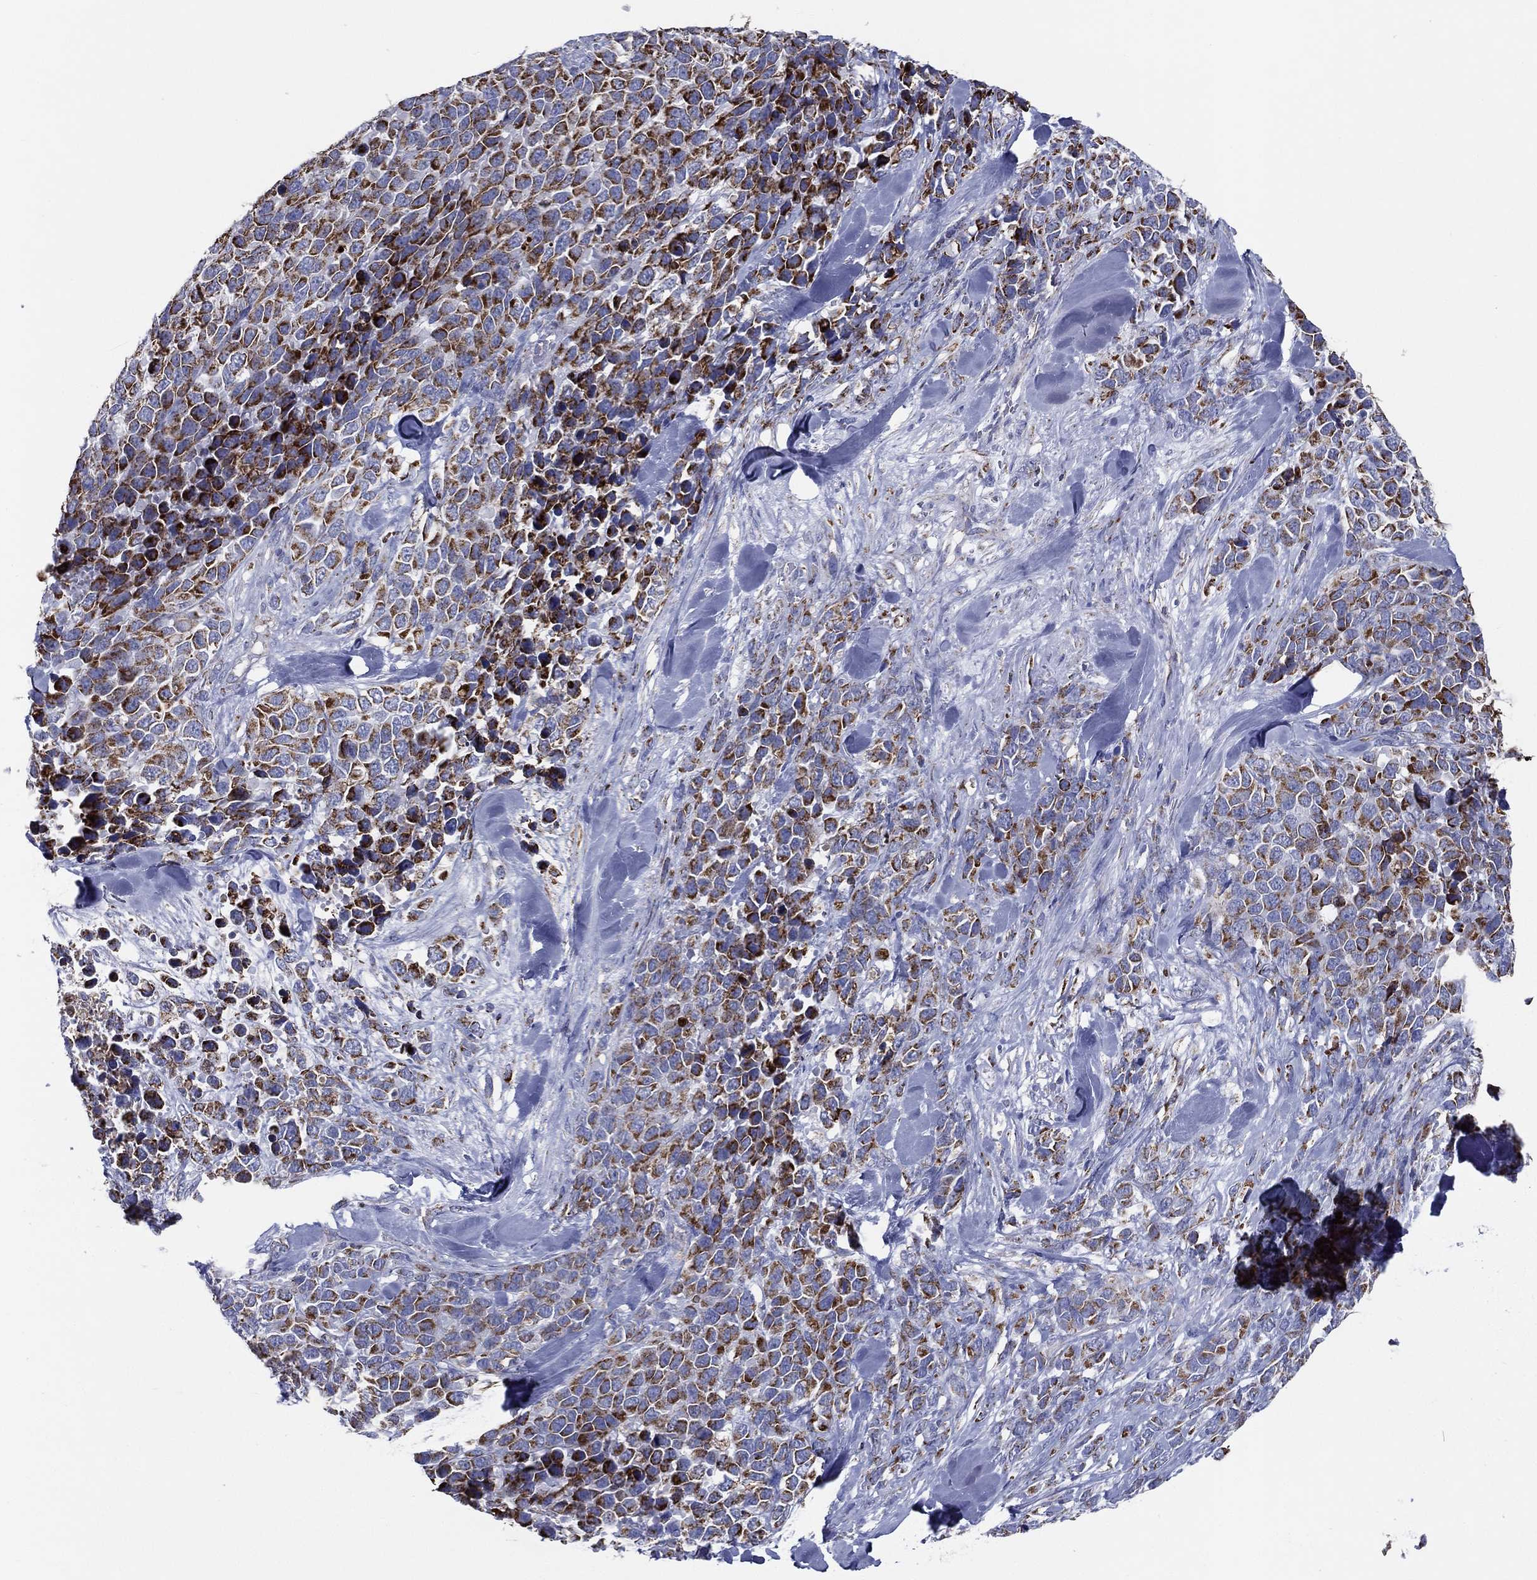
{"staining": {"intensity": "strong", "quantity": "25%-75%", "location": "cytoplasmic/membranous"}, "tissue": "melanoma", "cell_type": "Tumor cells", "image_type": "cancer", "snomed": [{"axis": "morphology", "description": "Malignant melanoma, Metastatic site"}, {"axis": "topography", "description": "Skin"}], "caption": "This histopathology image exhibits melanoma stained with immunohistochemistry (IHC) to label a protein in brown. The cytoplasmic/membranous of tumor cells show strong positivity for the protein. Nuclei are counter-stained blue.", "gene": "SFXN1", "patient": {"sex": "male", "age": 84}}